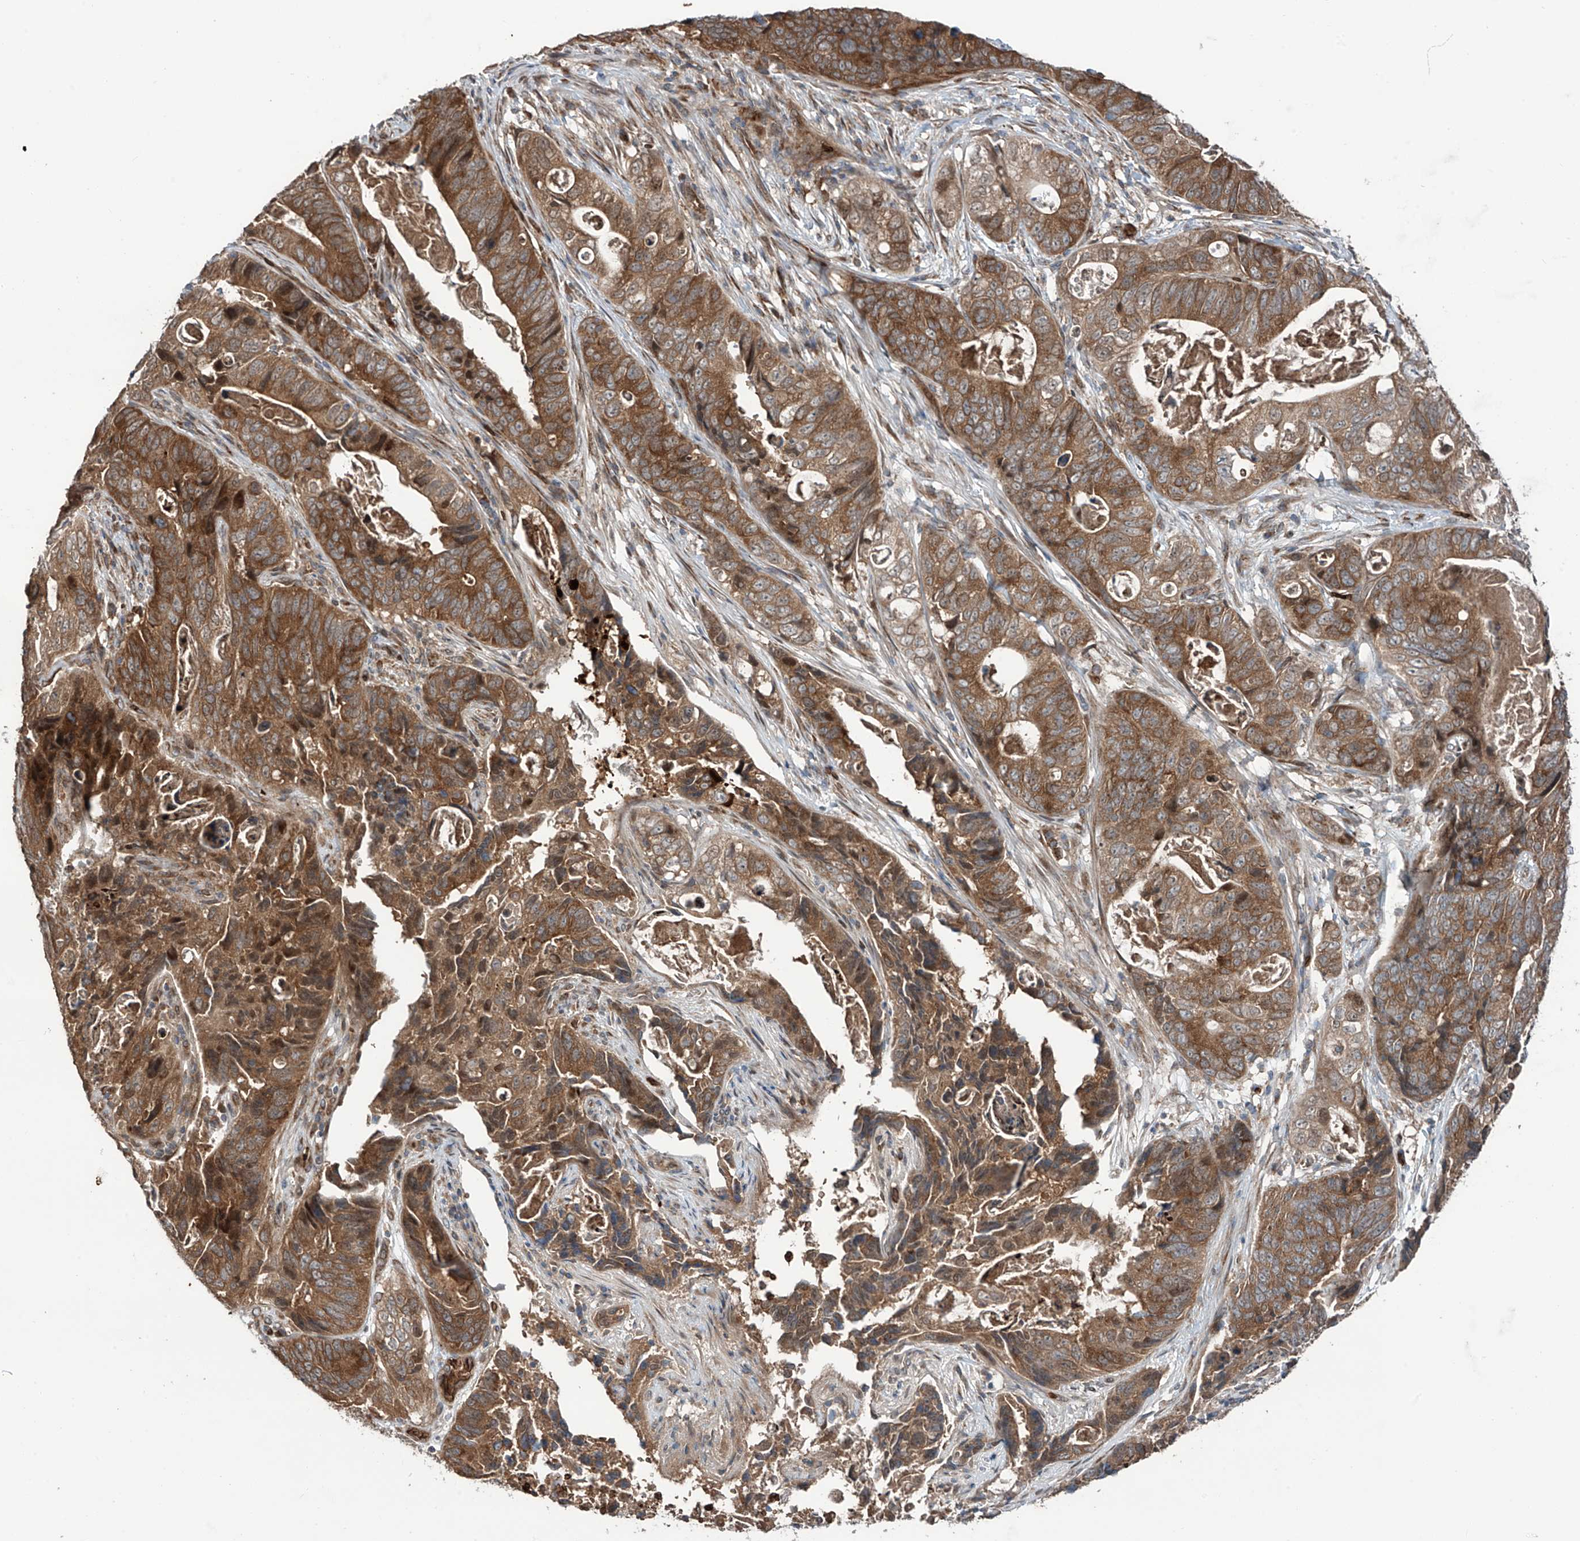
{"staining": {"intensity": "moderate", "quantity": ">75%", "location": "cytoplasmic/membranous"}, "tissue": "stomach cancer", "cell_type": "Tumor cells", "image_type": "cancer", "snomed": [{"axis": "morphology", "description": "Normal tissue, NOS"}, {"axis": "morphology", "description": "Adenocarcinoma, NOS"}, {"axis": "topography", "description": "Stomach"}], "caption": "Tumor cells show medium levels of moderate cytoplasmic/membranous staining in approximately >75% of cells in stomach adenocarcinoma.", "gene": "ZDHHC9", "patient": {"sex": "female", "age": 89}}